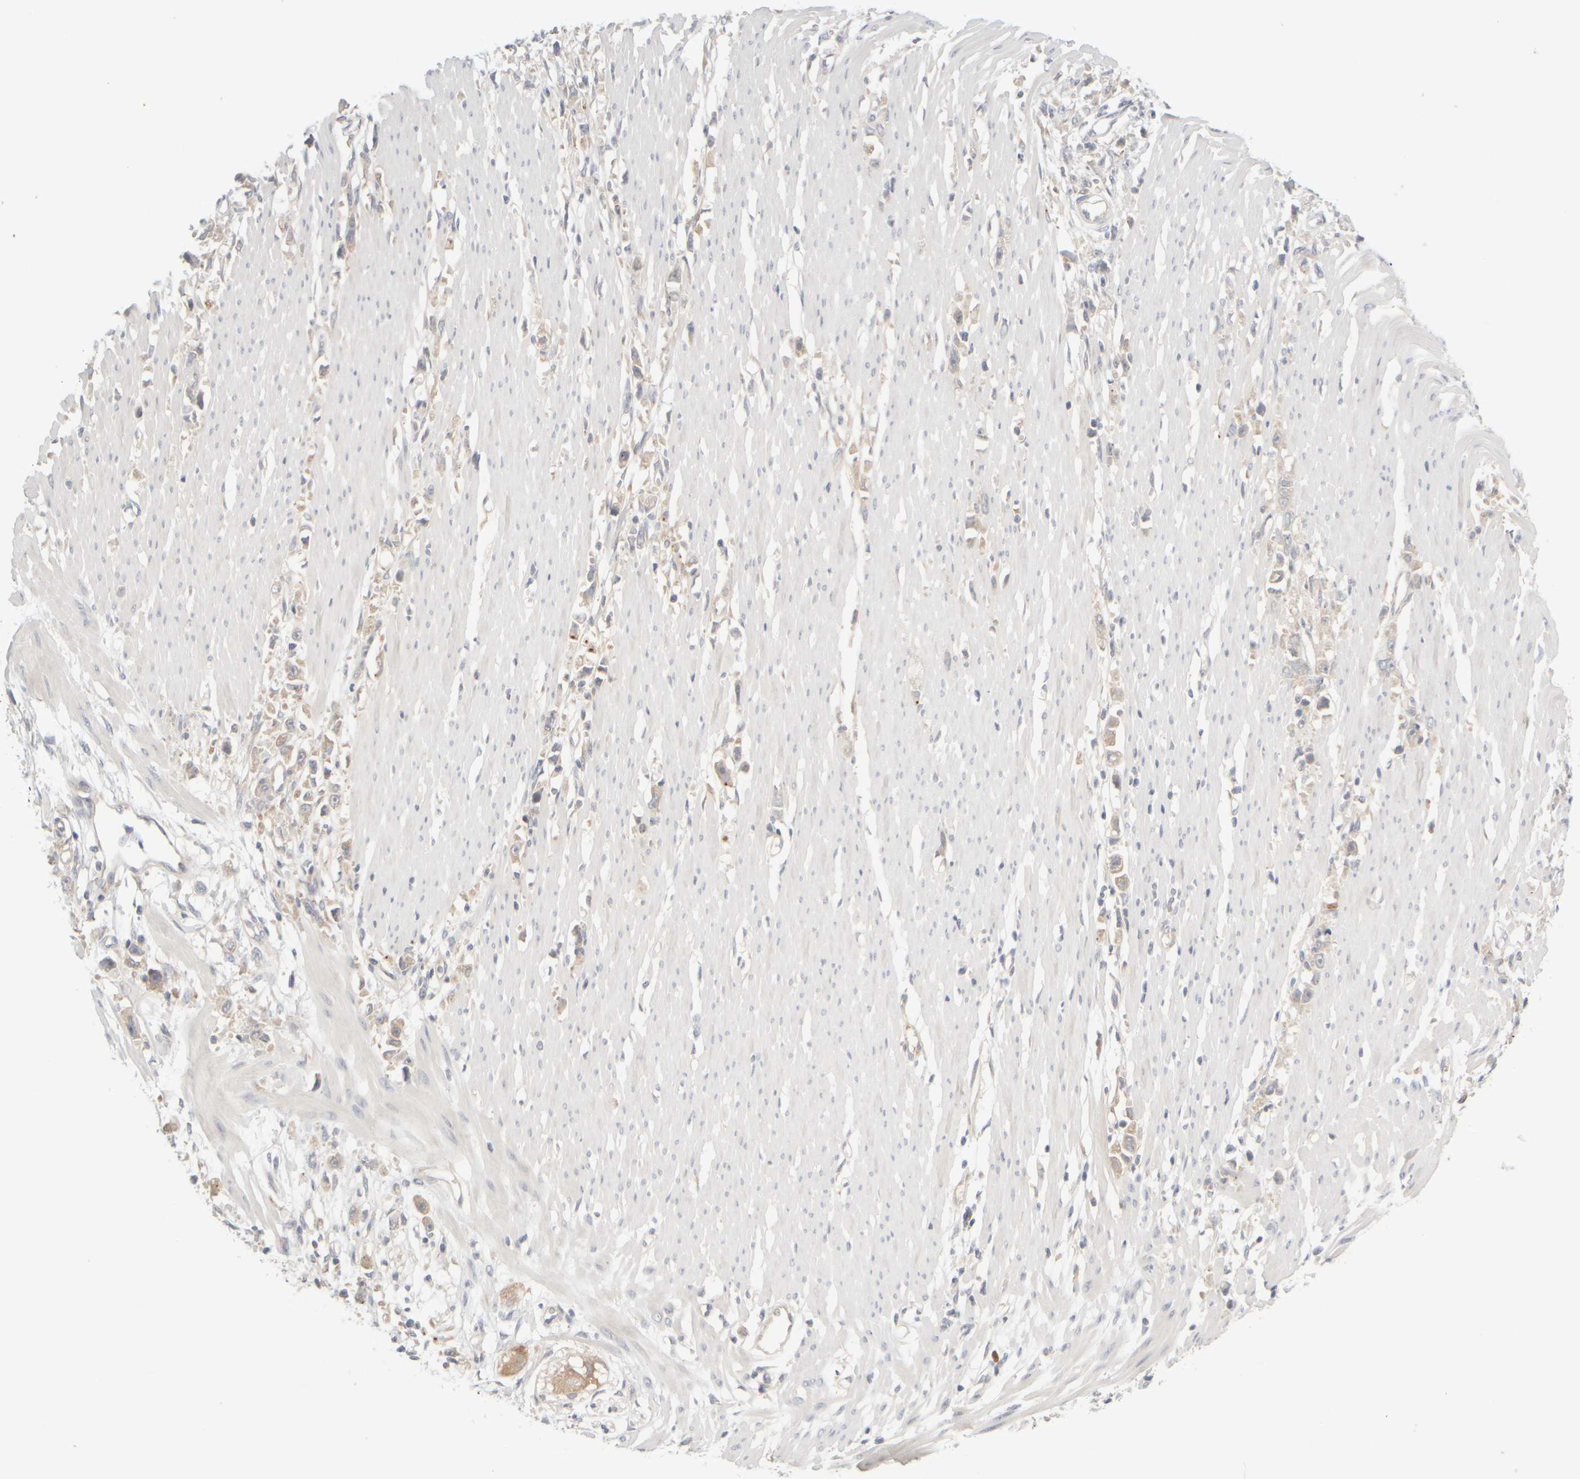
{"staining": {"intensity": "weak", "quantity": ">75%", "location": "cytoplasmic/membranous"}, "tissue": "stomach cancer", "cell_type": "Tumor cells", "image_type": "cancer", "snomed": [{"axis": "morphology", "description": "Adenocarcinoma, NOS"}, {"axis": "topography", "description": "Stomach"}], "caption": "Brown immunohistochemical staining in stomach cancer (adenocarcinoma) exhibits weak cytoplasmic/membranous expression in approximately >75% of tumor cells. (Stains: DAB (3,3'-diaminobenzidine) in brown, nuclei in blue, Microscopy: brightfield microscopy at high magnification).", "gene": "GOPC", "patient": {"sex": "female", "age": 59}}